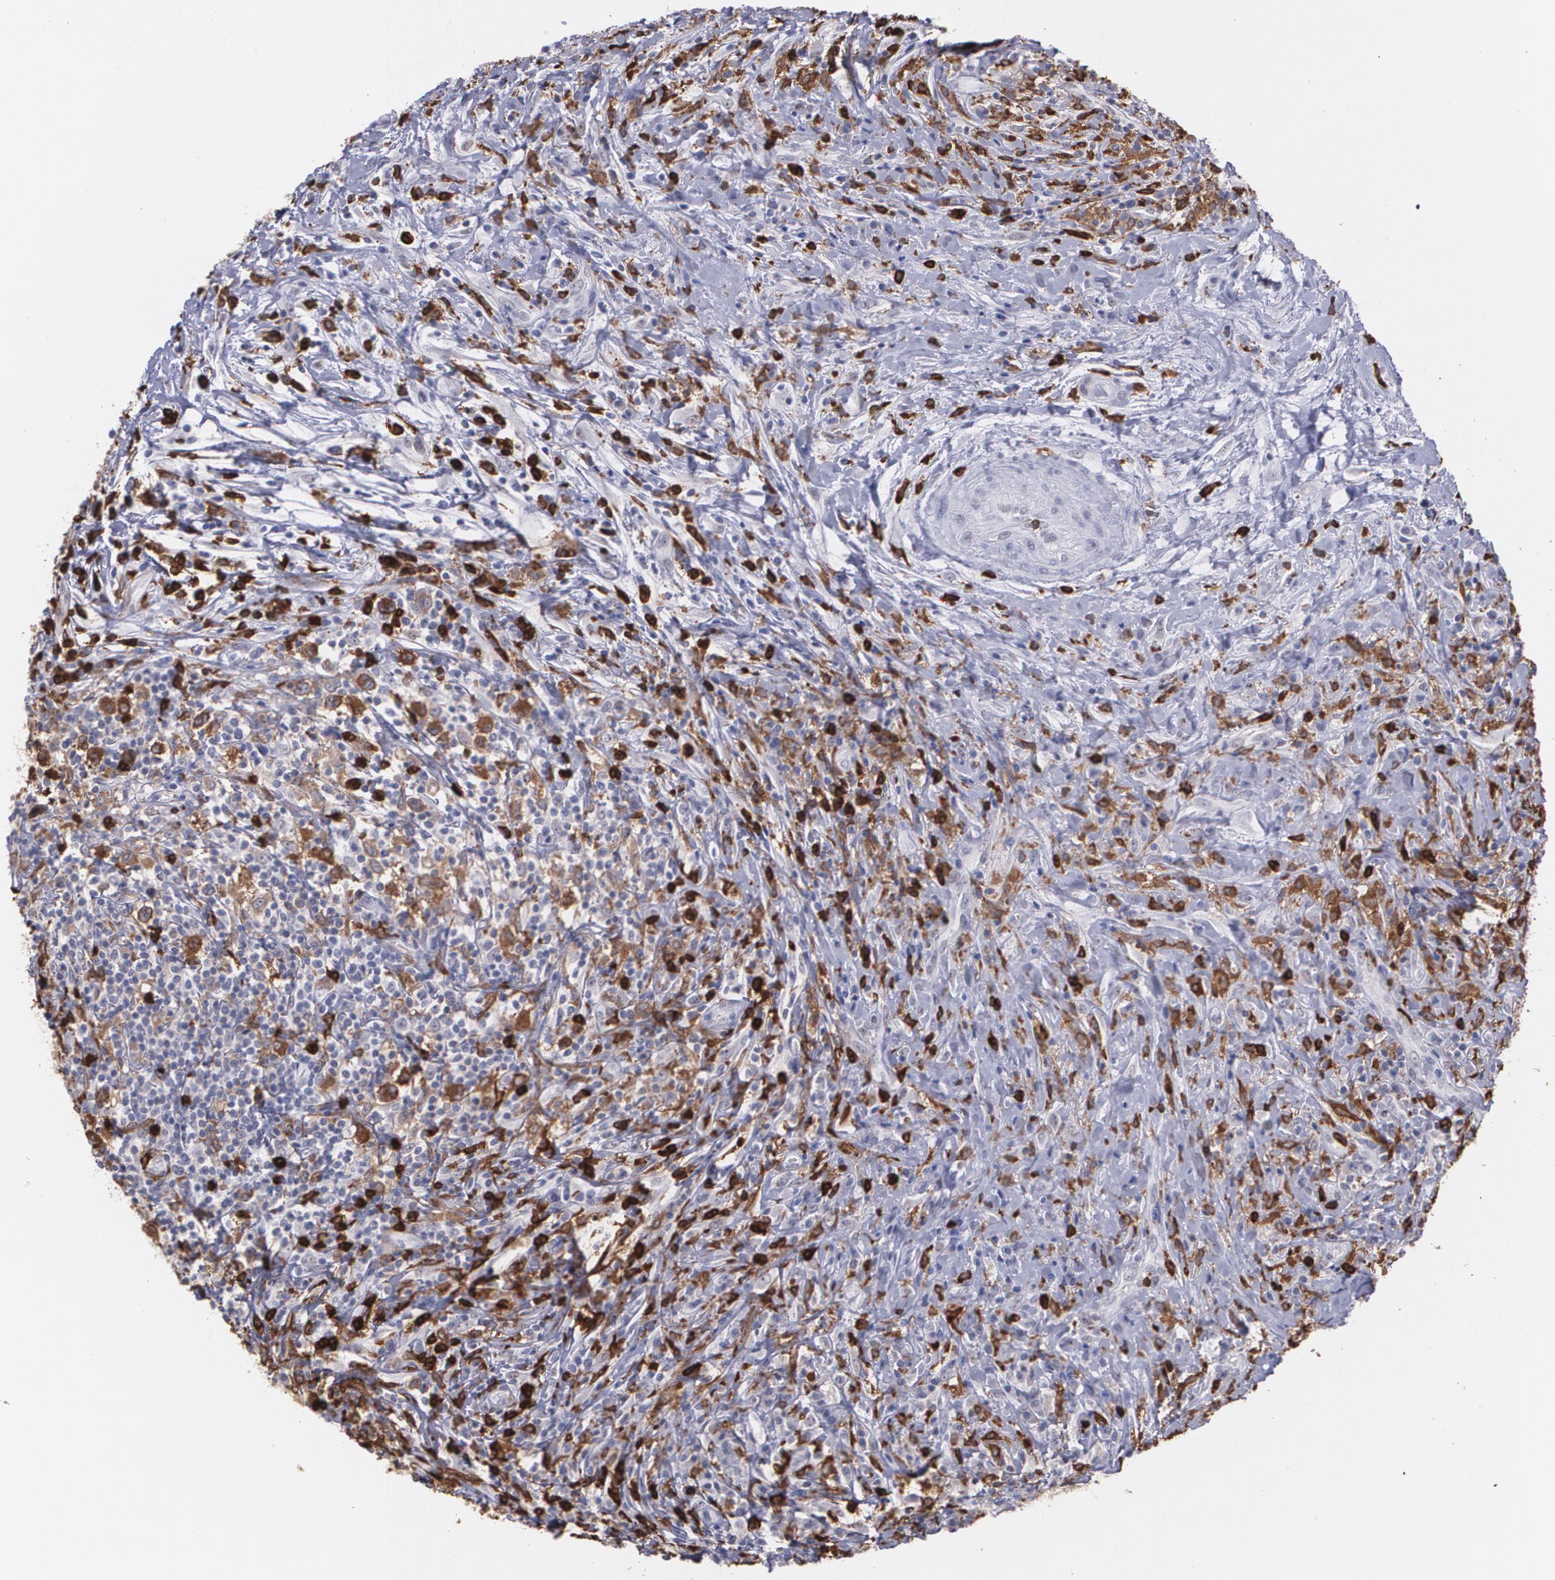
{"staining": {"intensity": "negative", "quantity": "none", "location": "none"}, "tissue": "lymphoma", "cell_type": "Tumor cells", "image_type": "cancer", "snomed": [{"axis": "morphology", "description": "Hodgkin's disease, NOS"}, {"axis": "topography", "description": "Lymph node"}], "caption": "Immunohistochemical staining of lymphoma reveals no significant expression in tumor cells. Brightfield microscopy of IHC stained with DAB (3,3'-diaminobenzidine) (brown) and hematoxylin (blue), captured at high magnification.", "gene": "NCF2", "patient": {"sex": "female", "age": 25}}